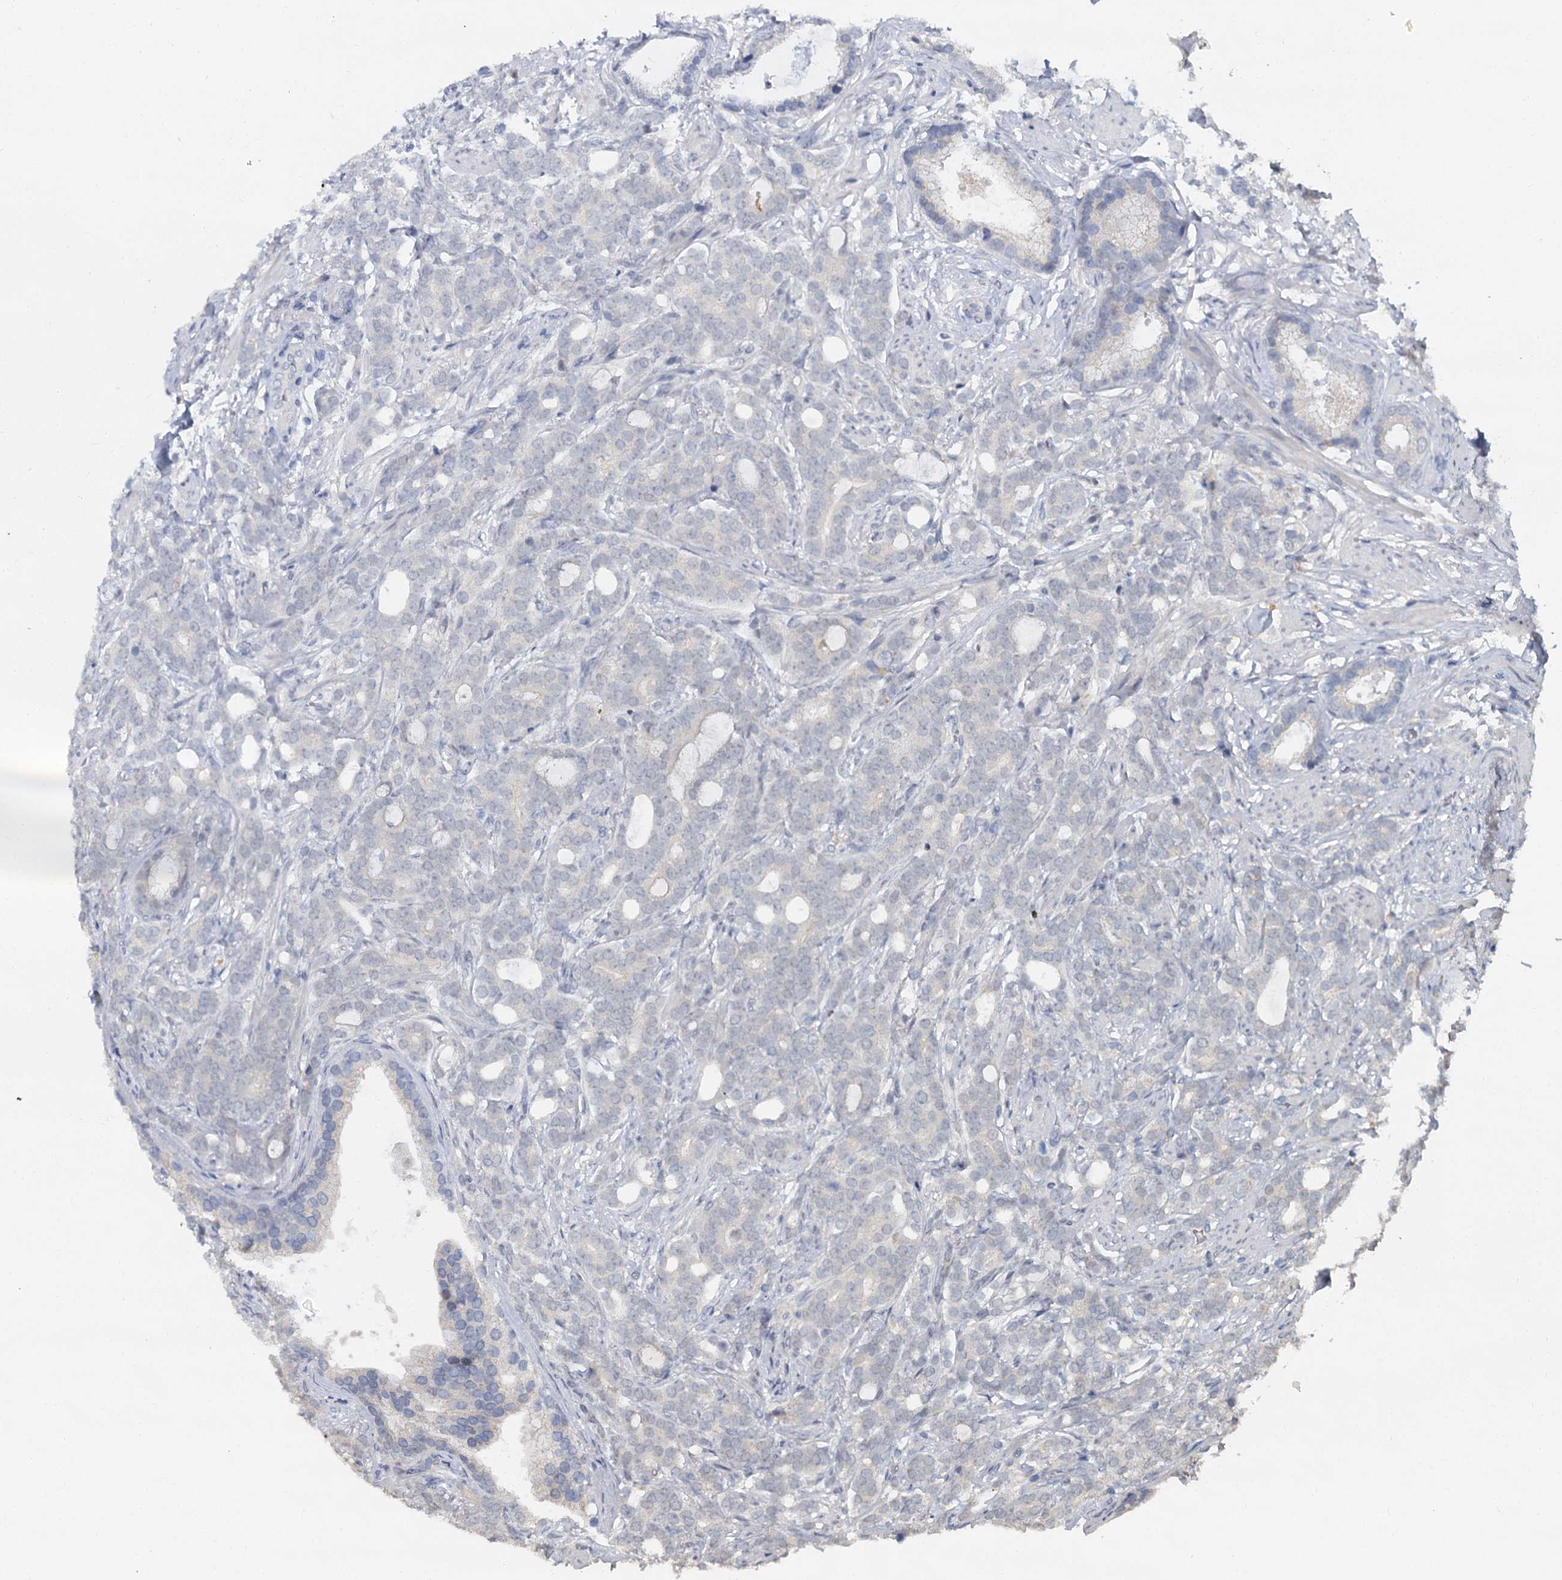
{"staining": {"intensity": "negative", "quantity": "none", "location": "none"}, "tissue": "prostate cancer", "cell_type": "Tumor cells", "image_type": "cancer", "snomed": [{"axis": "morphology", "description": "Adenocarcinoma, Low grade"}, {"axis": "topography", "description": "Prostate"}], "caption": "A high-resolution image shows immunohistochemistry (IHC) staining of prostate adenocarcinoma (low-grade), which displays no significant expression in tumor cells.", "gene": "MUCL1", "patient": {"sex": "male", "age": 71}}